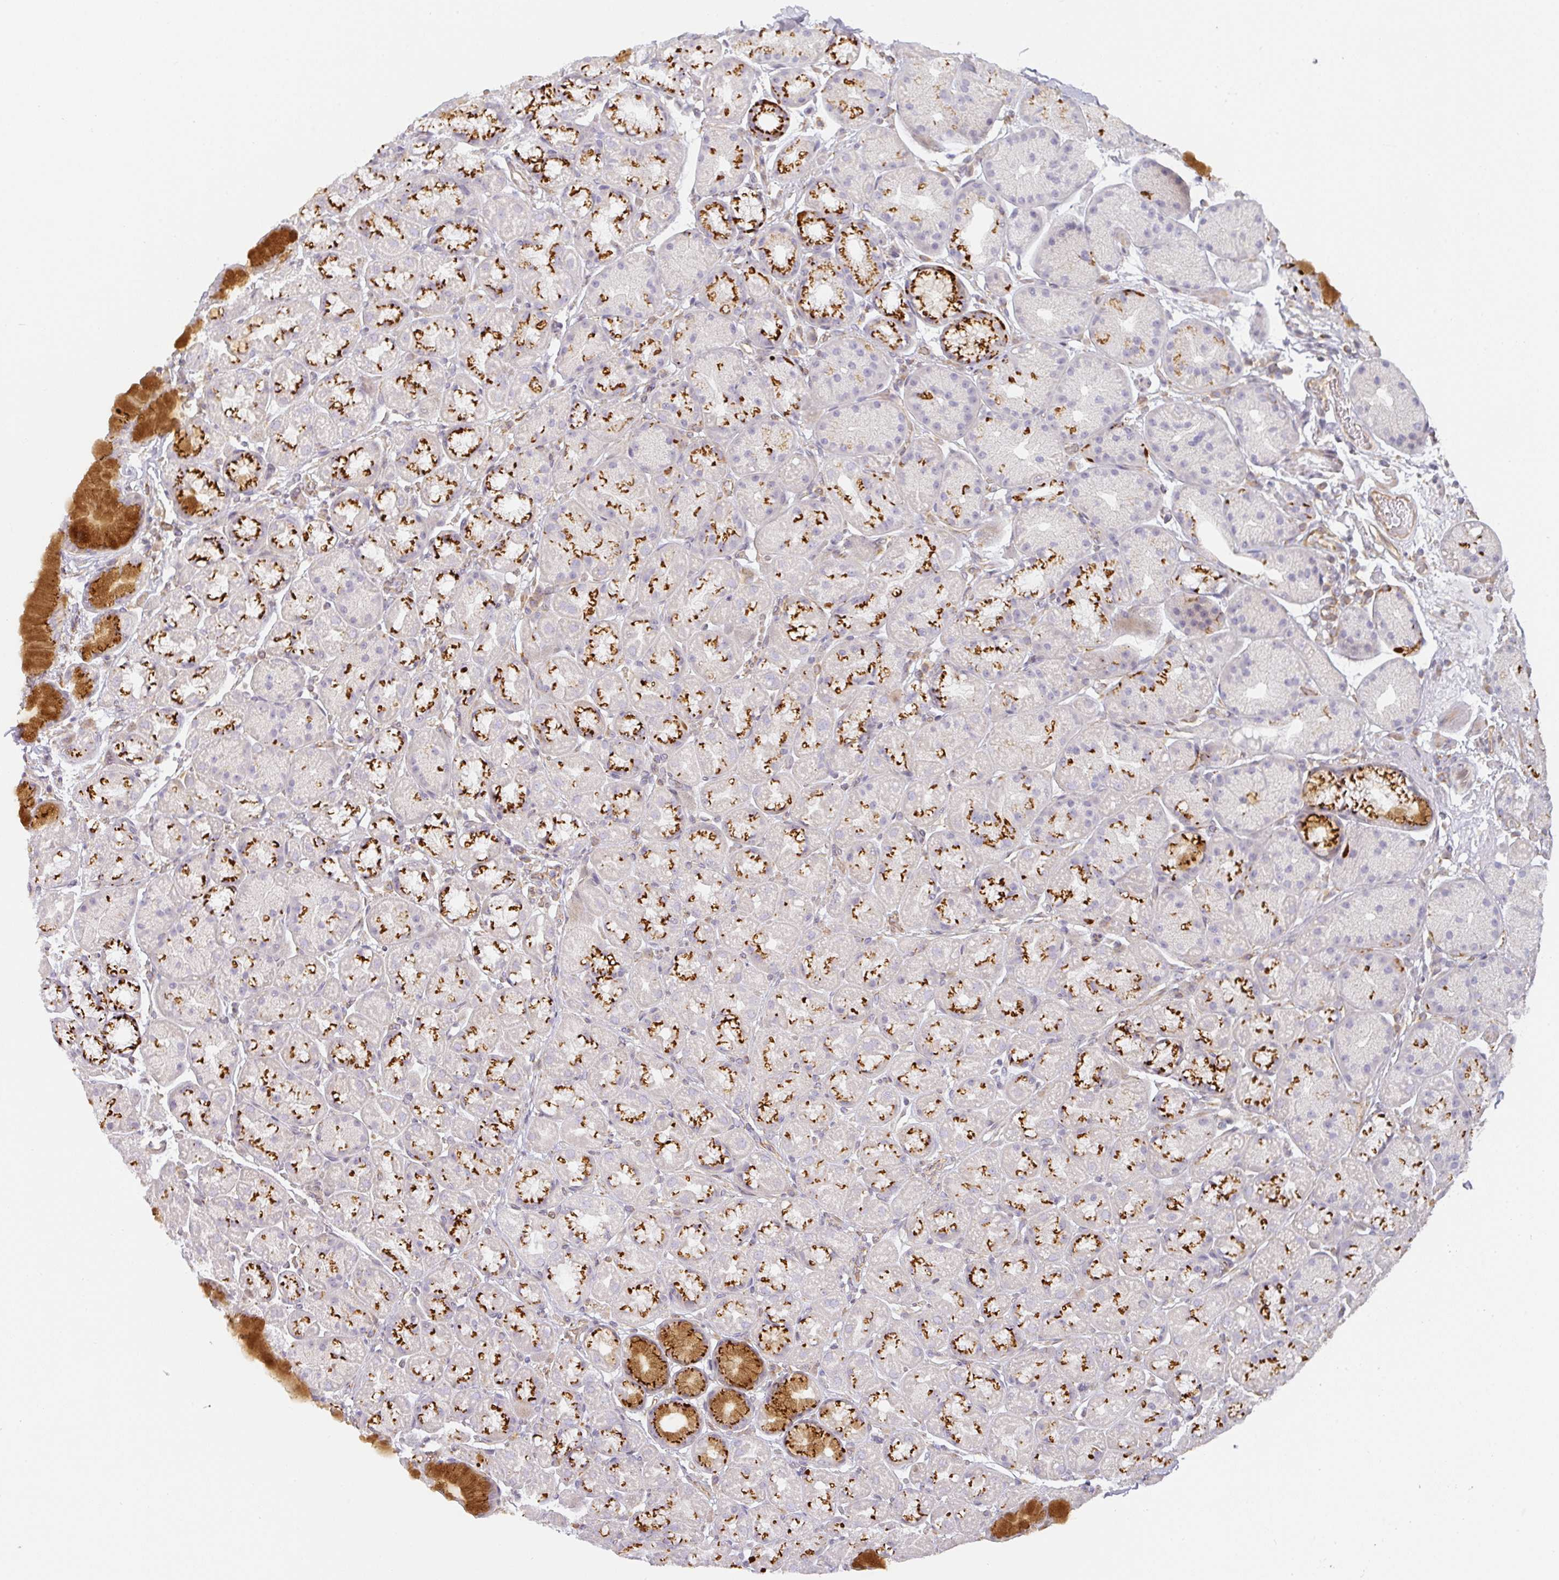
{"staining": {"intensity": "strong", "quantity": "25%-75%", "location": "cytoplasmic/membranous"}, "tissue": "stomach", "cell_type": "Glandular cells", "image_type": "normal", "snomed": [{"axis": "morphology", "description": "Normal tissue, NOS"}, {"axis": "topography", "description": "Stomach, lower"}], "caption": "This photomicrograph displays immunohistochemistry staining of unremarkable human stomach, with high strong cytoplasmic/membranous expression in approximately 25%-75% of glandular cells.", "gene": "ATP8B2", "patient": {"sex": "male", "age": 67}}